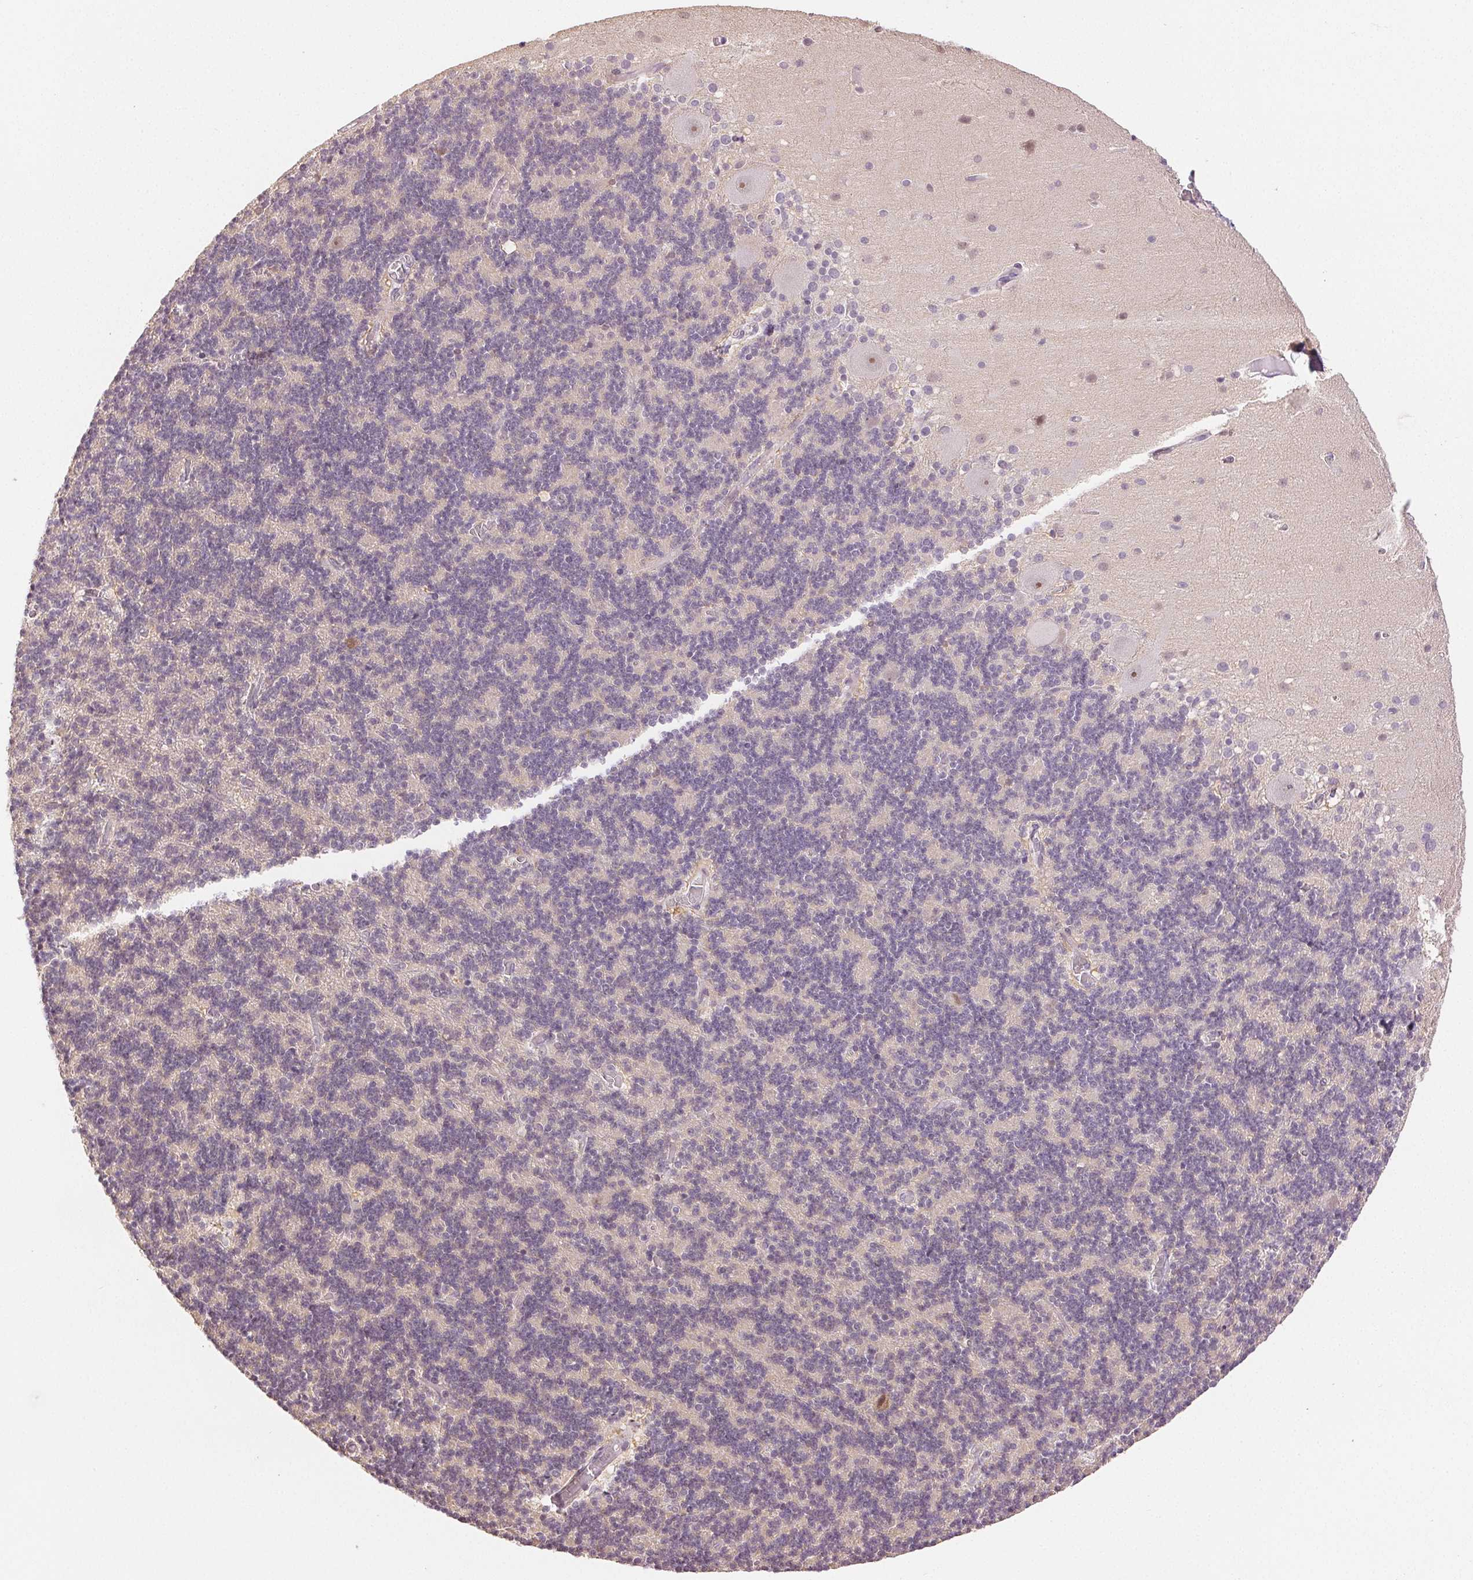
{"staining": {"intensity": "negative", "quantity": "none", "location": "none"}, "tissue": "cerebellum", "cell_type": "Cells in granular layer", "image_type": "normal", "snomed": [{"axis": "morphology", "description": "Normal tissue, NOS"}, {"axis": "topography", "description": "Cerebellum"}], "caption": "This micrograph is of unremarkable cerebellum stained with immunohistochemistry (IHC) to label a protein in brown with the nuclei are counter-stained blue. There is no positivity in cells in granular layer. Nuclei are stained in blue.", "gene": "PLCB1", "patient": {"sex": "male", "age": 70}}